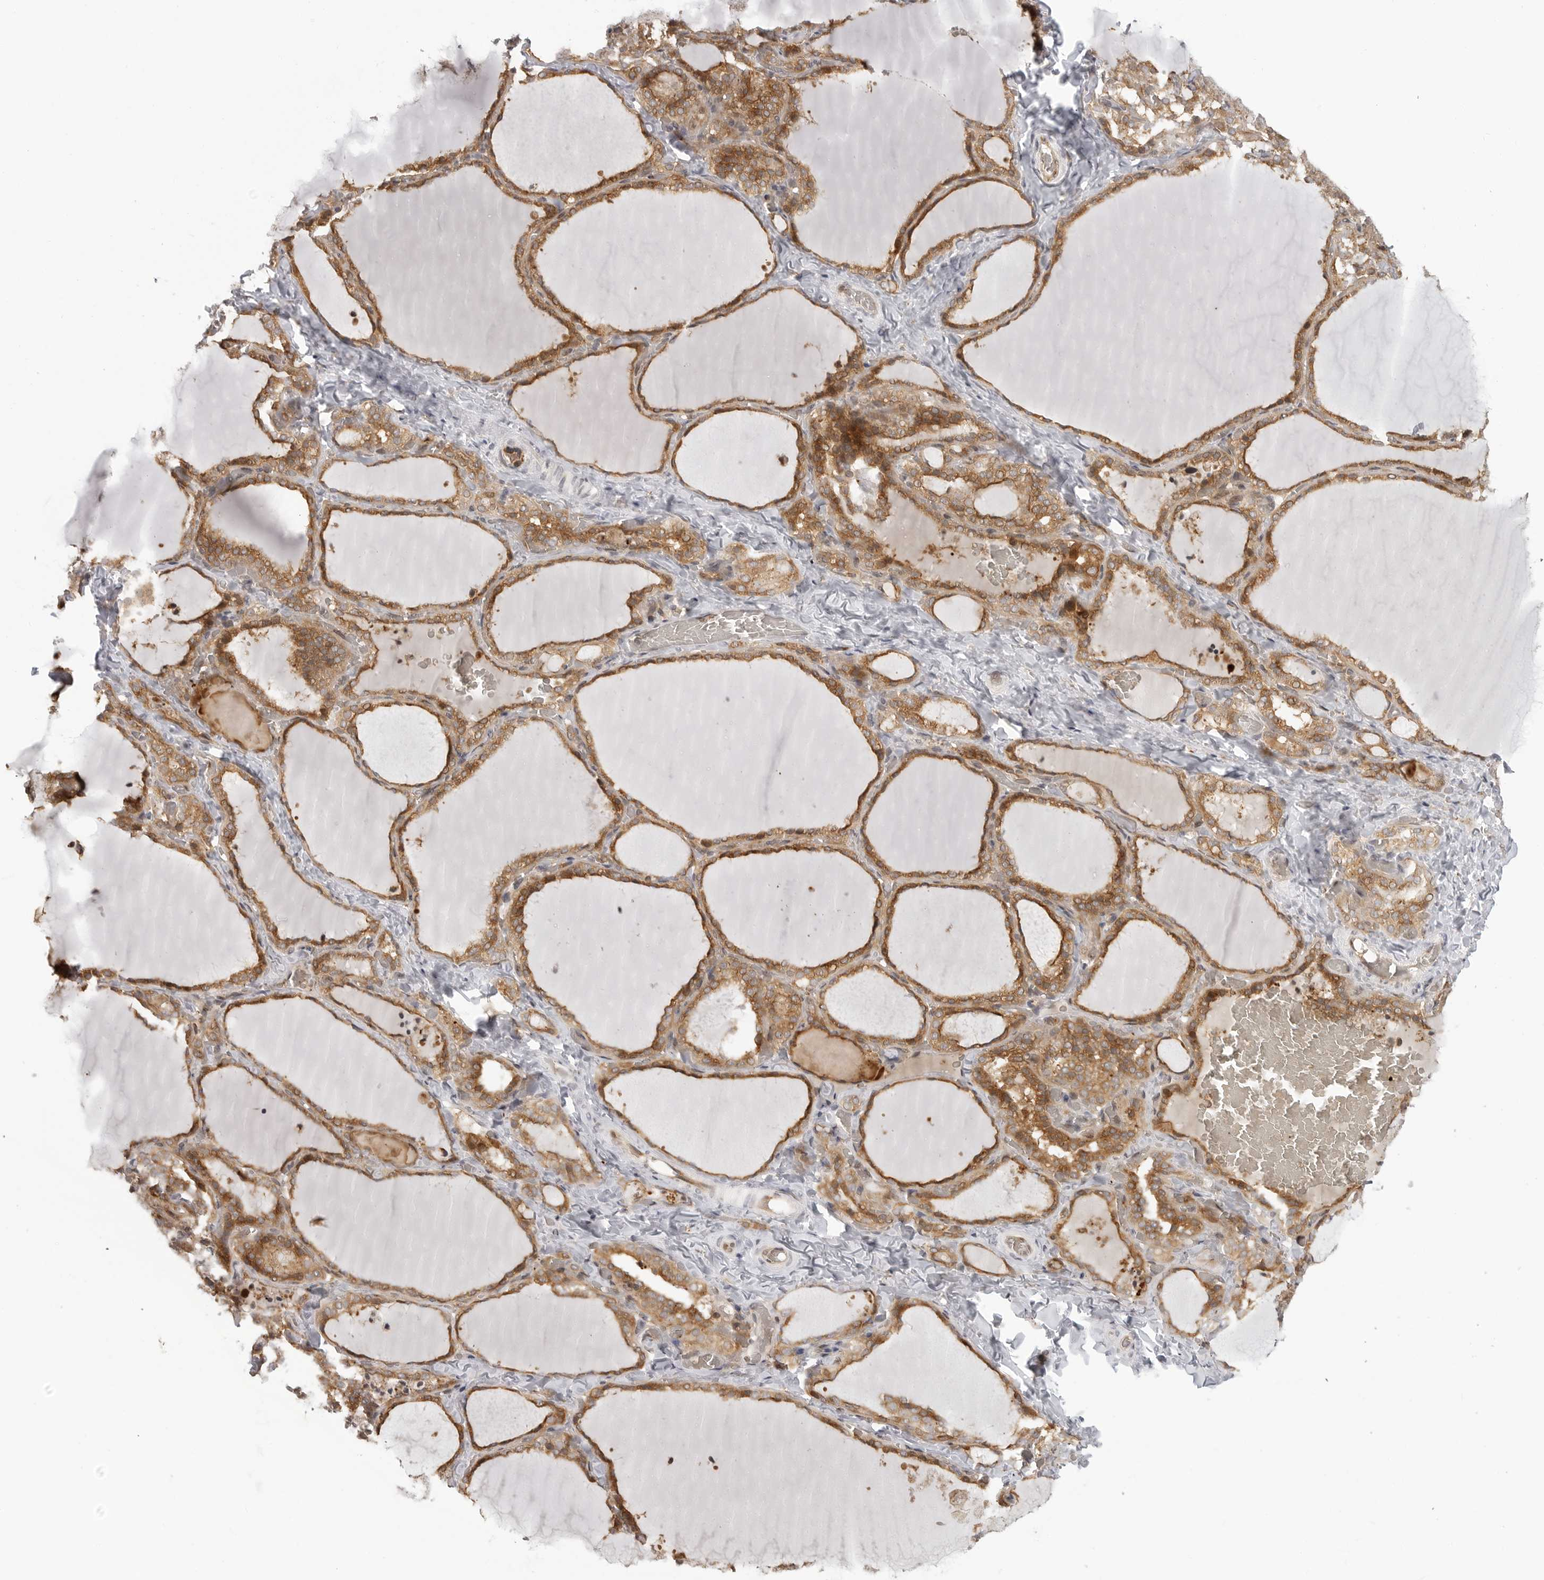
{"staining": {"intensity": "moderate", "quantity": ">75%", "location": "cytoplasmic/membranous"}, "tissue": "thyroid gland", "cell_type": "Glandular cells", "image_type": "normal", "snomed": [{"axis": "morphology", "description": "Normal tissue, NOS"}, {"axis": "topography", "description": "Thyroid gland"}], "caption": "Immunohistochemistry image of unremarkable human thyroid gland stained for a protein (brown), which shows medium levels of moderate cytoplasmic/membranous expression in approximately >75% of glandular cells.", "gene": "COPA", "patient": {"sex": "female", "age": 22}}